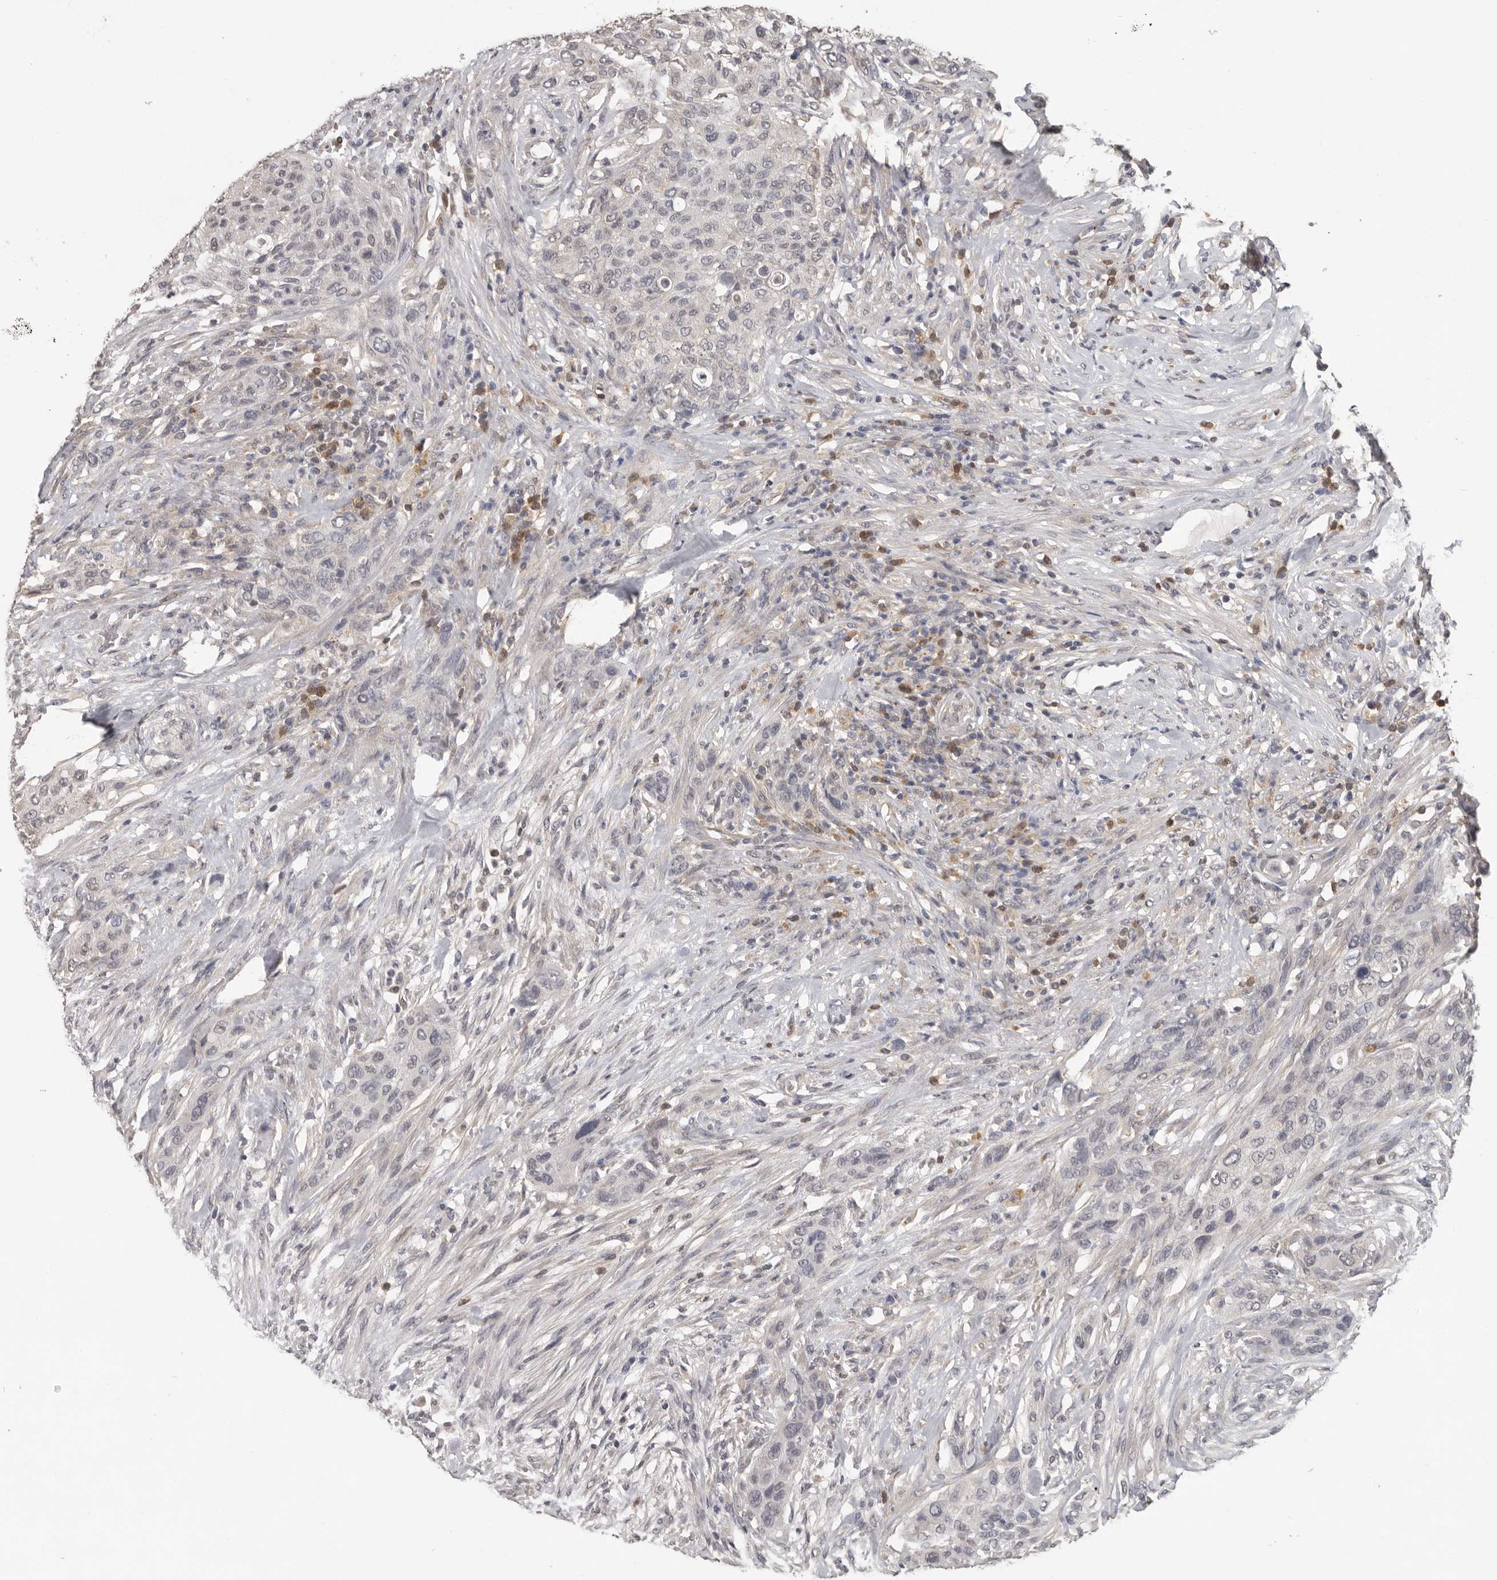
{"staining": {"intensity": "negative", "quantity": "none", "location": "none"}, "tissue": "urothelial cancer", "cell_type": "Tumor cells", "image_type": "cancer", "snomed": [{"axis": "morphology", "description": "Urothelial carcinoma, High grade"}, {"axis": "topography", "description": "Urinary bladder"}], "caption": "Tumor cells are negative for brown protein staining in high-grade urothelial carcinoma. (DAB IHC, high magnification).", "gene": "MTF1", "patient": {"sex": "male", "age": 35}}